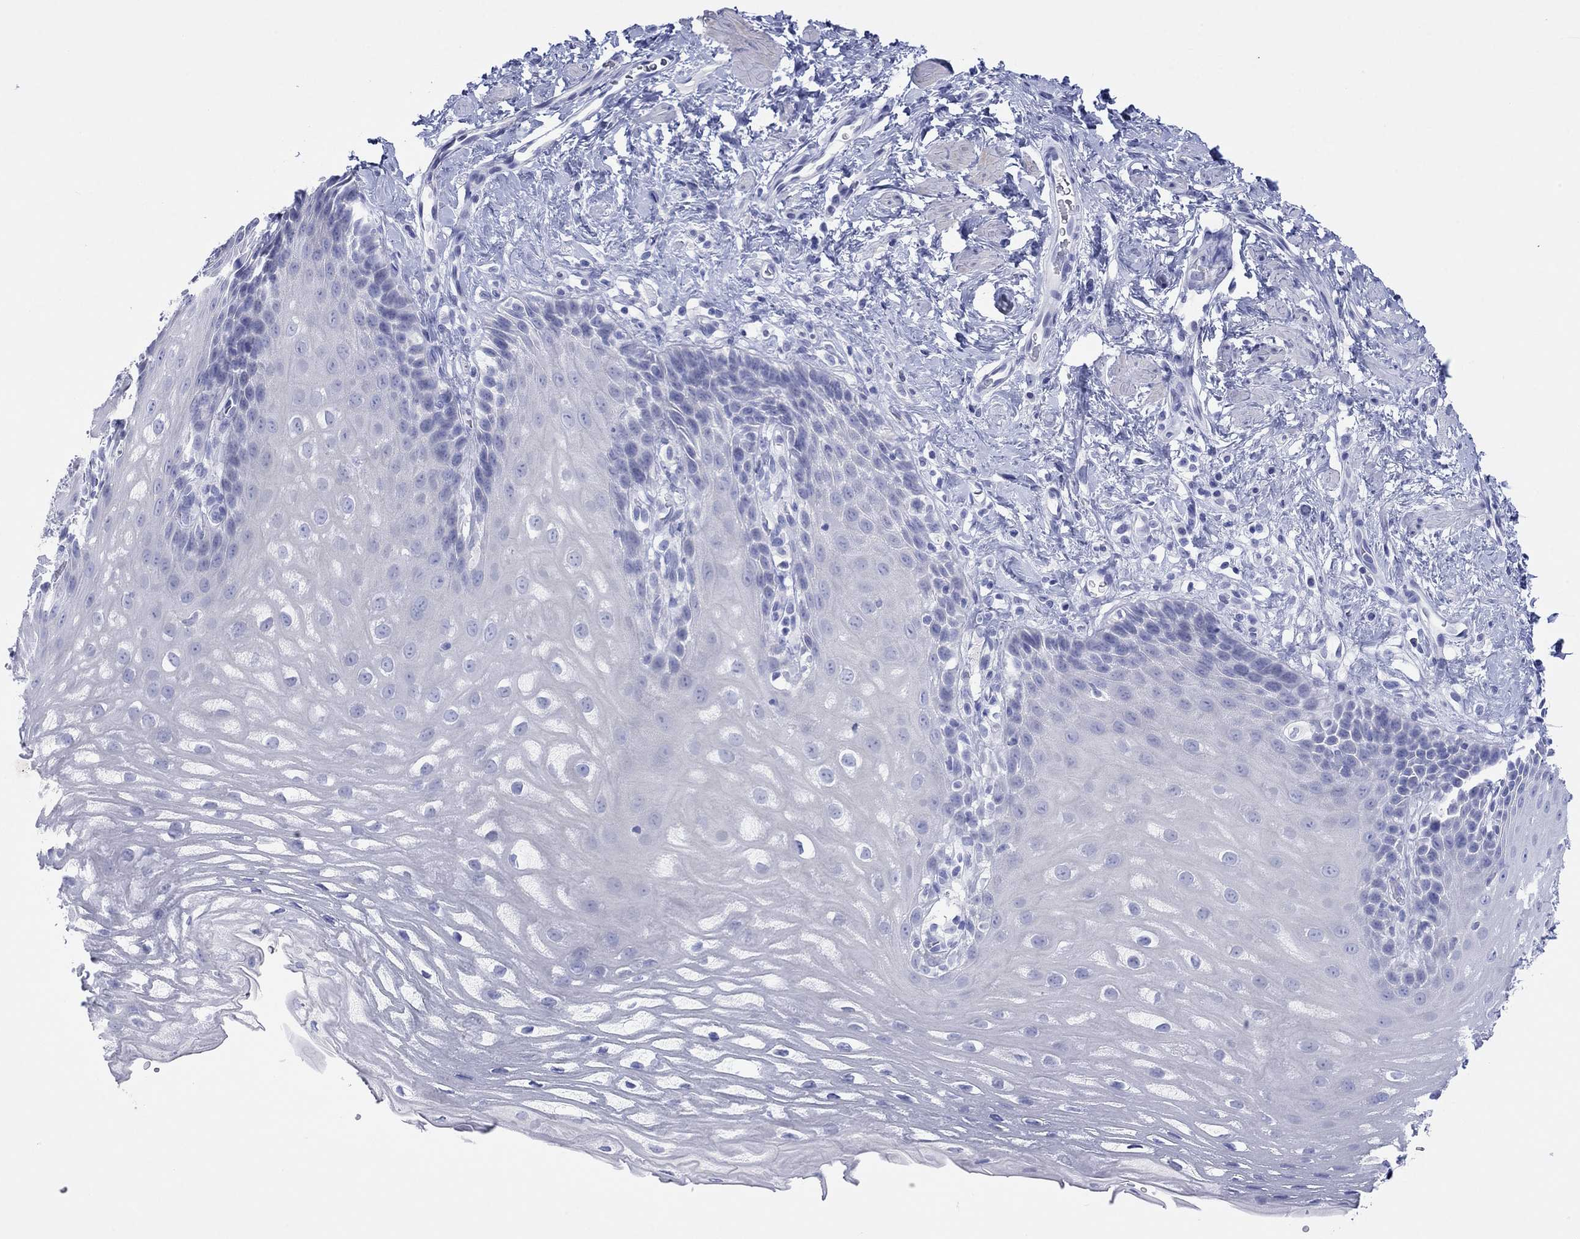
{"staining": {"intensity": "negative", "quantity": "none", "location": "none"}, "tissue": "esophagus", "cell_type": "Squamous epithelial cells", "image_type": "normal", "snomed": [{"axis": "morphology", "description": "Normal tissue, NOS"}, {"axis": "topography", "description": "Esophagus"}], "caption": "A micrograph of human esophagus is negative for staining in squamous epithelial cells. (DAB IHC with hematoxylin counter stain).", "gene": "MLANA", "patient": {"sex": "male", "age": 64}}